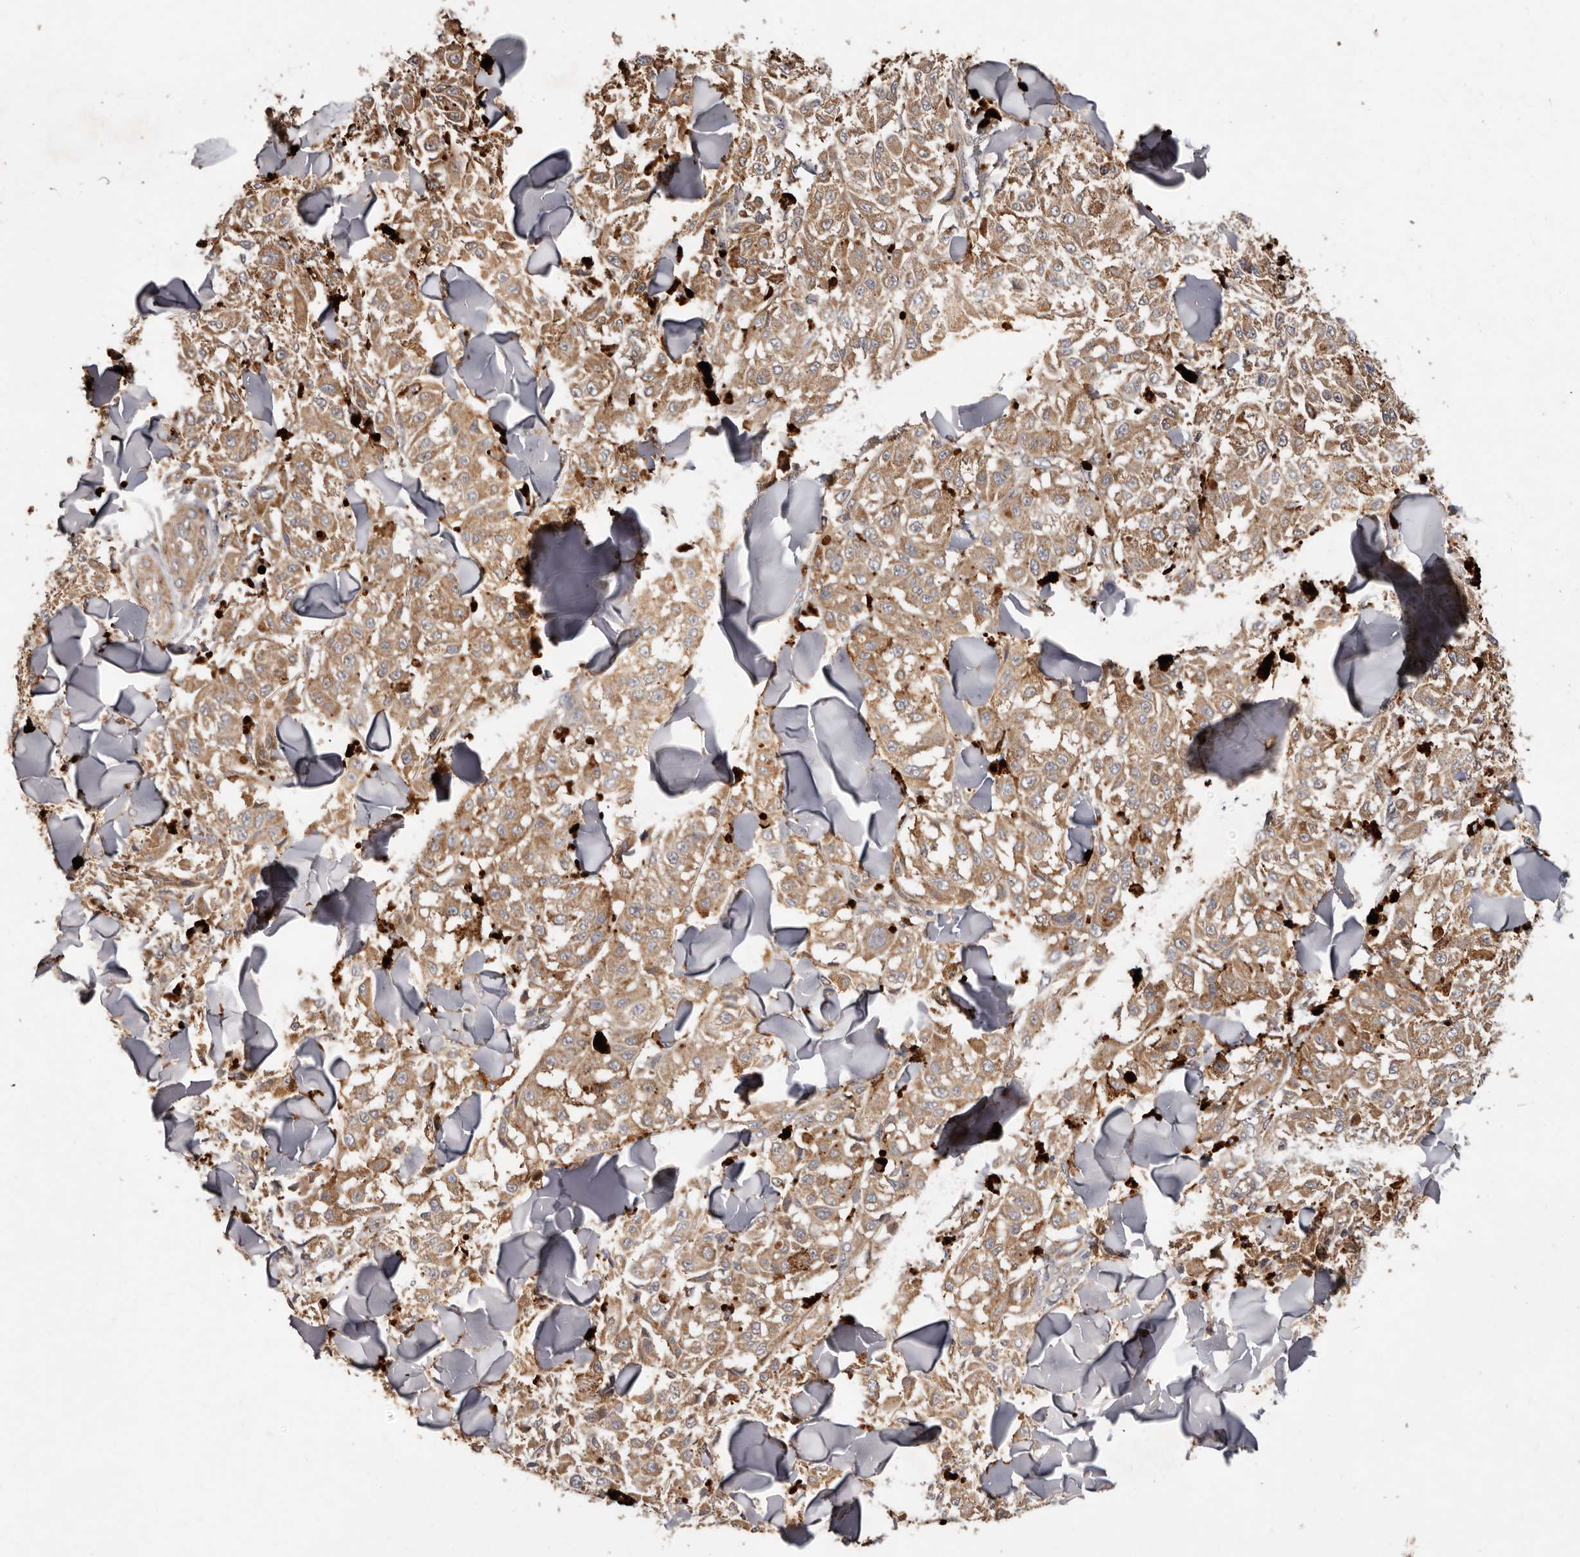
{"staining": {"intensity": "moderate", "quantity": ">75%", "location": "cytoplasmic/membranous"}, "tissue": "melanoma", "cell_type": "Tumor cells", "image_type": "cancer", "snomed": [{"axis": "morphology", "description": "Malignant melanoma, NOS"}, {"axis": "topography", "description": "Skin"}], "caption": "Approximately >75% of tumor cells in human malignant melanoma demonstrate moderate cytoplasmic/membranous protein positivity as visualized by brown immunohistochemical staining.", "gene": "GOT1L1", "patient": {"sex": "female", "age": 64}}